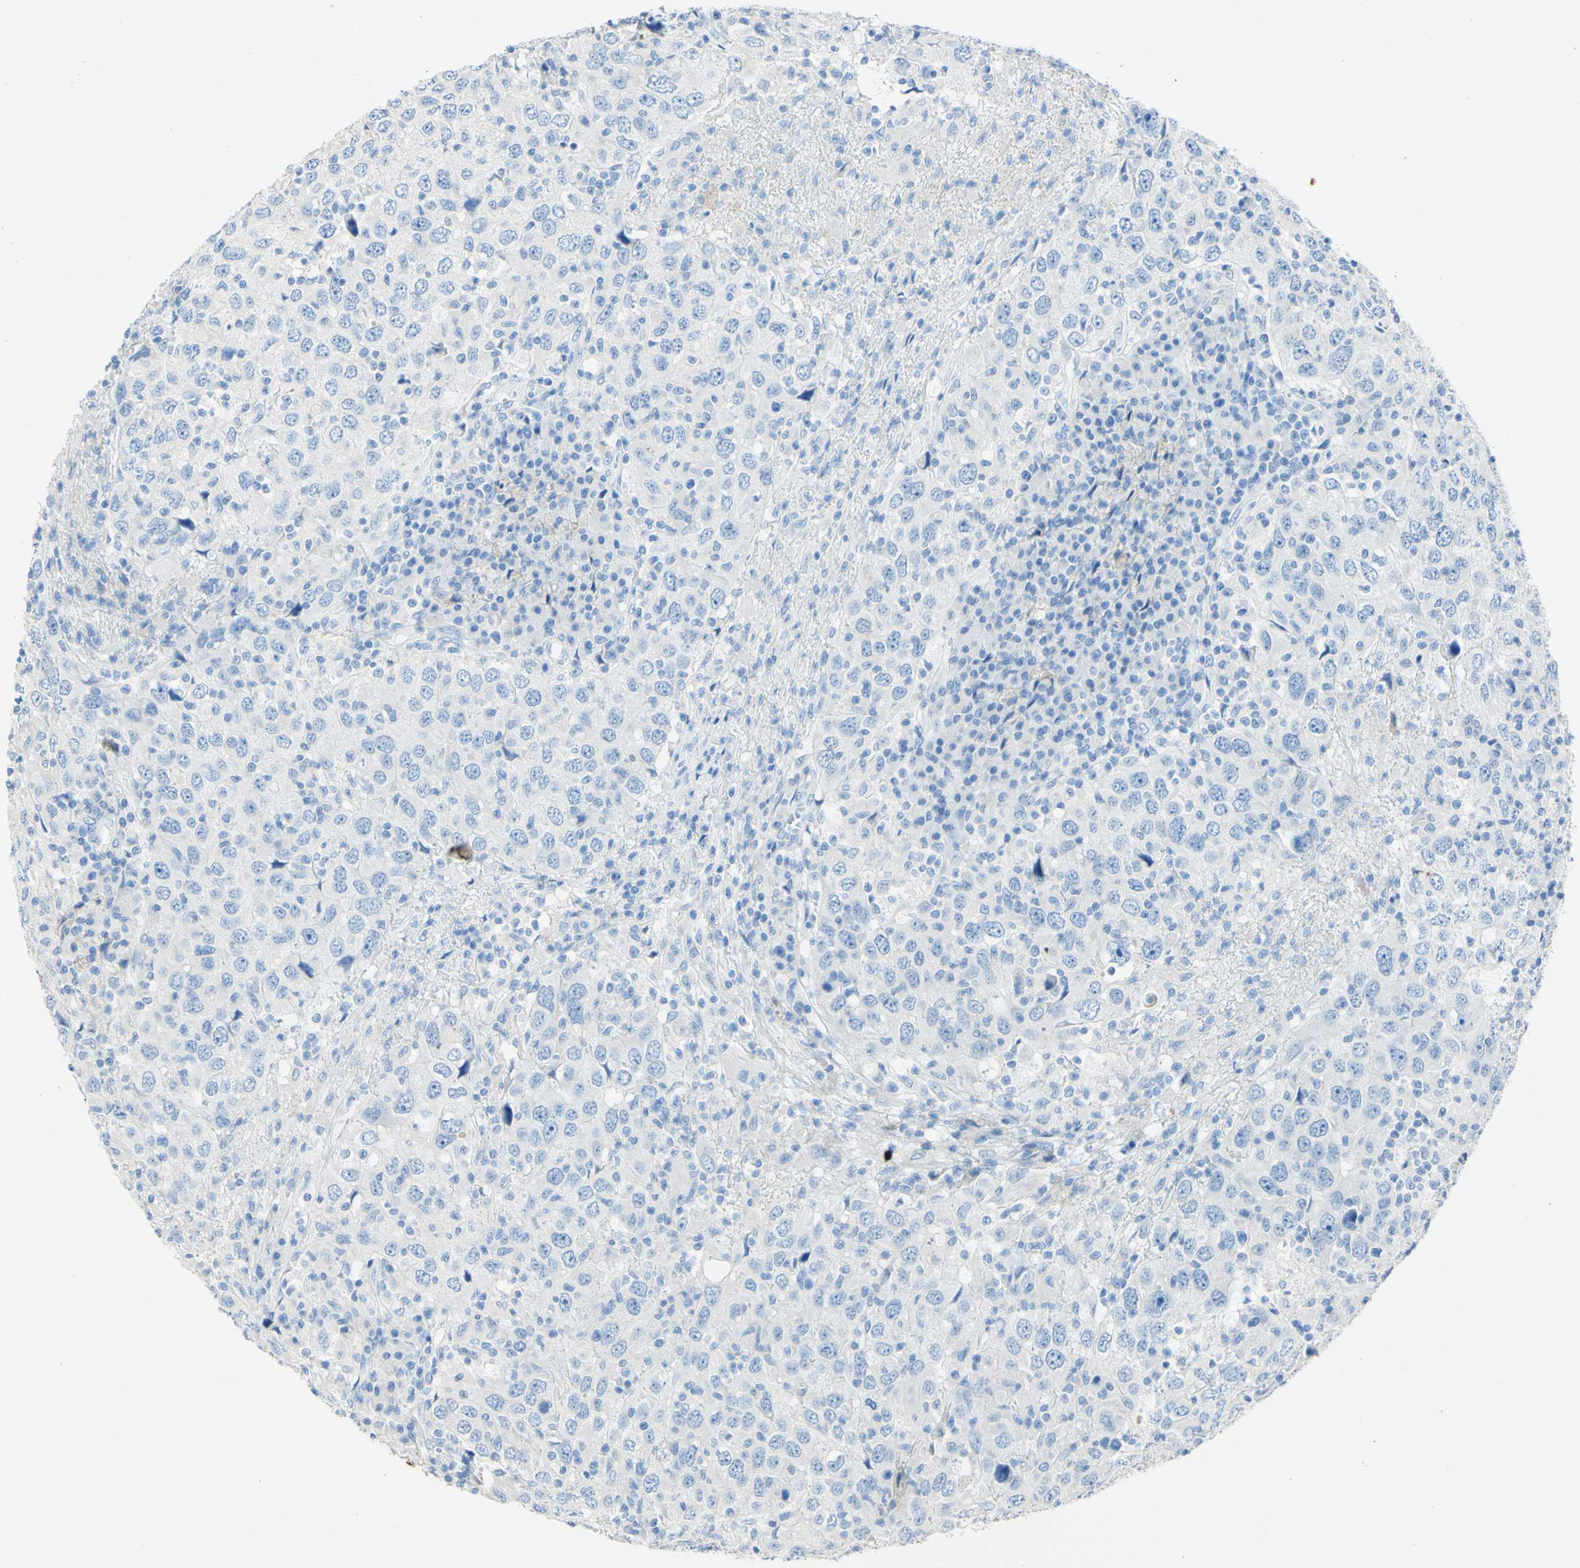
{"staining": {"intensity": "negative", "quantity": "none", "location": "none"}, "tissue": "head and neck cancer", "cell_type": "Tumor cells", "image_type": "cancer", "snomed": [{"axis": "morphology", "description": "Adenocarcinoma, NOS"}, {"axis": "topography", "description": "Salivary gland"}, {"axis": "topography", "description": "Head-Neck"}], "caption": "Histopathology image shows no protein expression in tumor cells of head and neck cancer tissue.", "gene": "PIGR", "patient": {"sex": "female", "age": 65}}